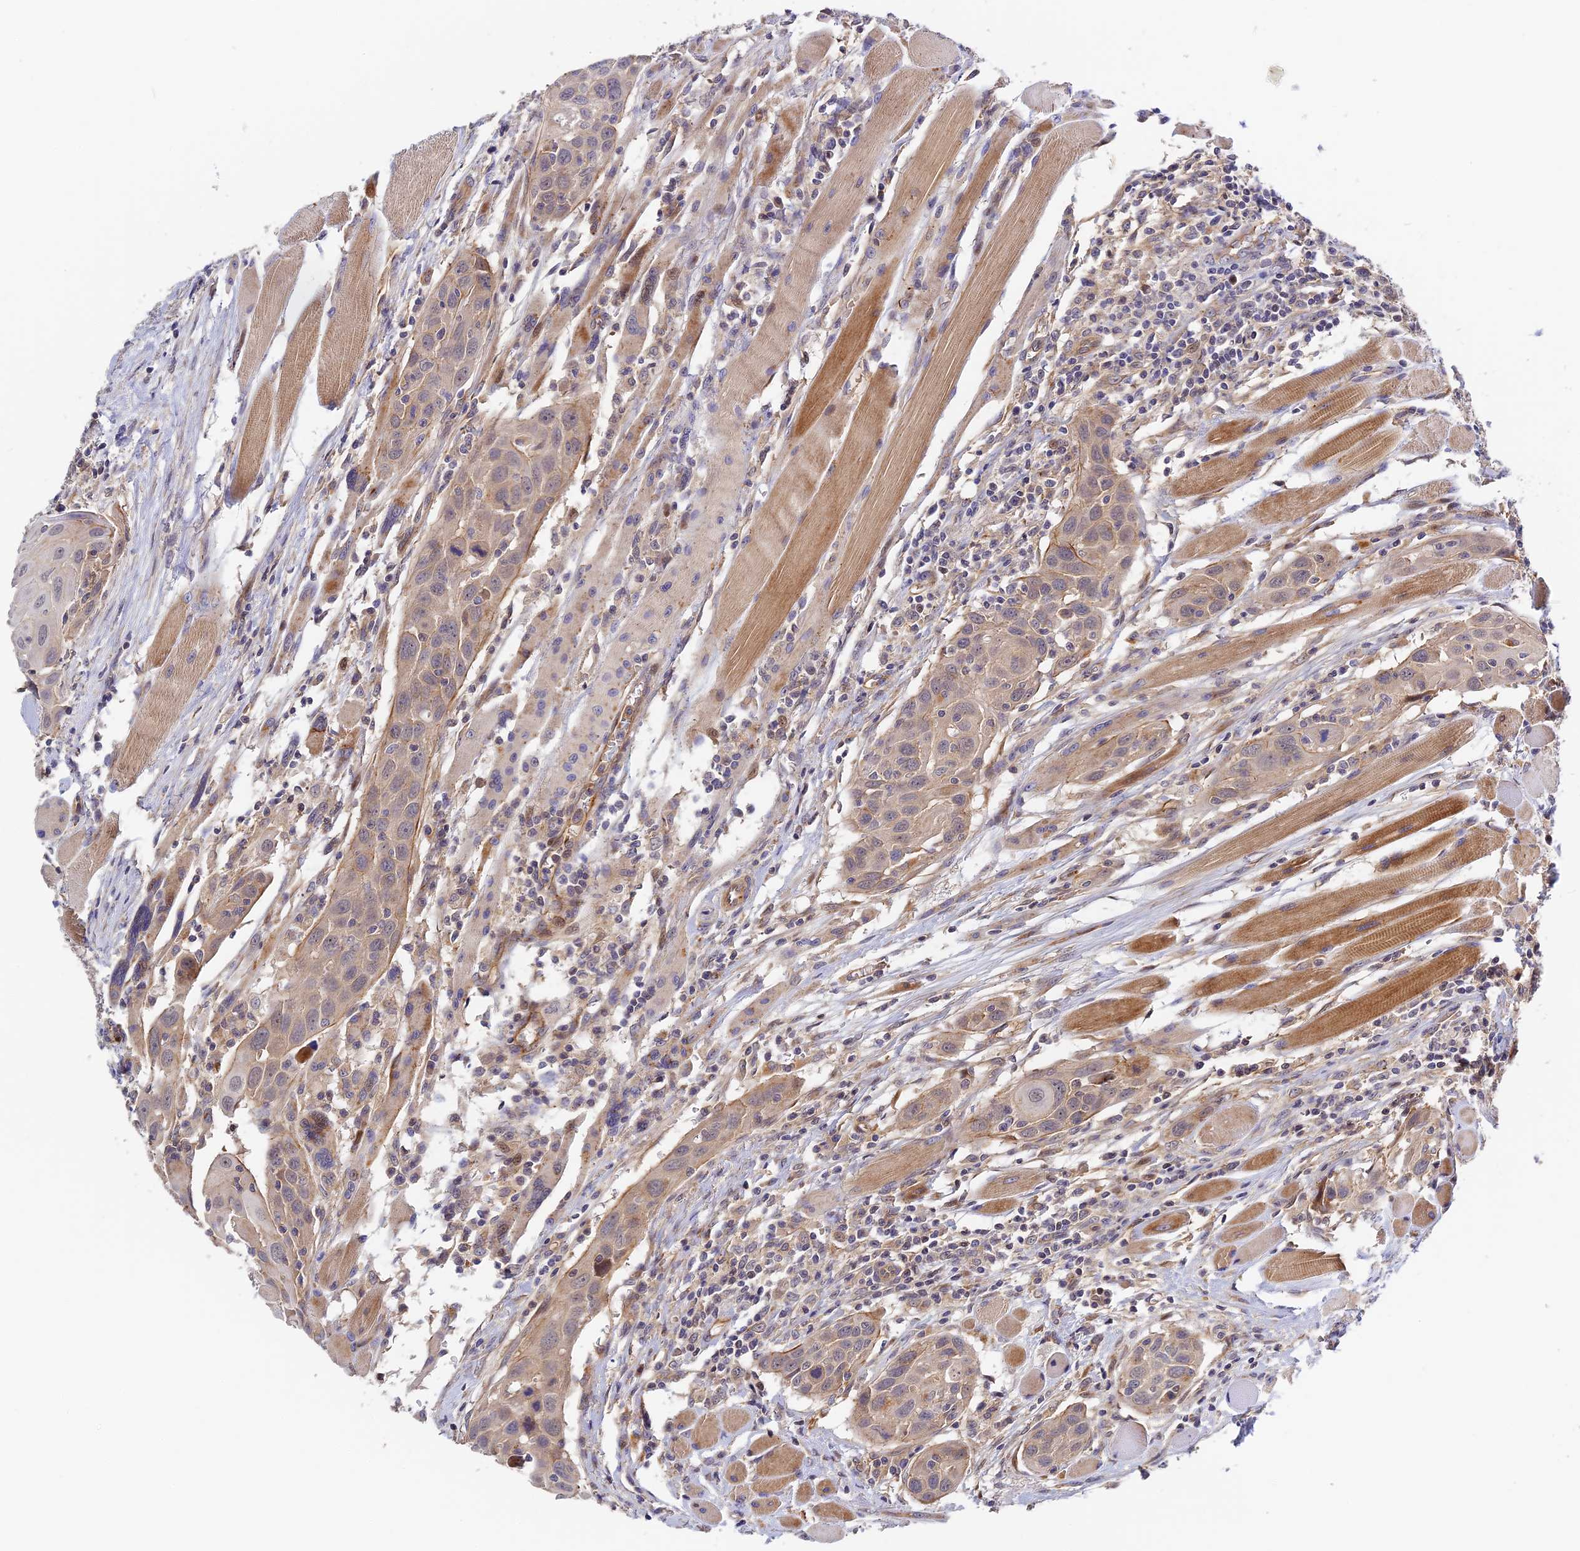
{"staining": {"intensity": "weak", "quantity": "<25%", "location": "cytoplasmic/membranous"}, "tissue": "head and neck cancer", "cell_type": "Tumor cells", "image_type": "cancer", "snomed": [{"axis": "morphology", "description": "Squamous cell carcinoma, NOS"}, {"axis": "topography", "description": "Oral tissue"}, {"axis": "topography", "description": "Head-Neck"}], "caption": "DAB (3,3'-diaminobenzidine) immunohistochemical staining of human head and neck squamous cell carcinoma exhibits no significant positivity in tumor cells. The staining is performed using DAB (3,3'-diaminobenzidine) brown chromogen with nuclei counter-stained in using hematoxylin.", "gene": "MISP3", "patient": {"sex": "female", "age": 50}}